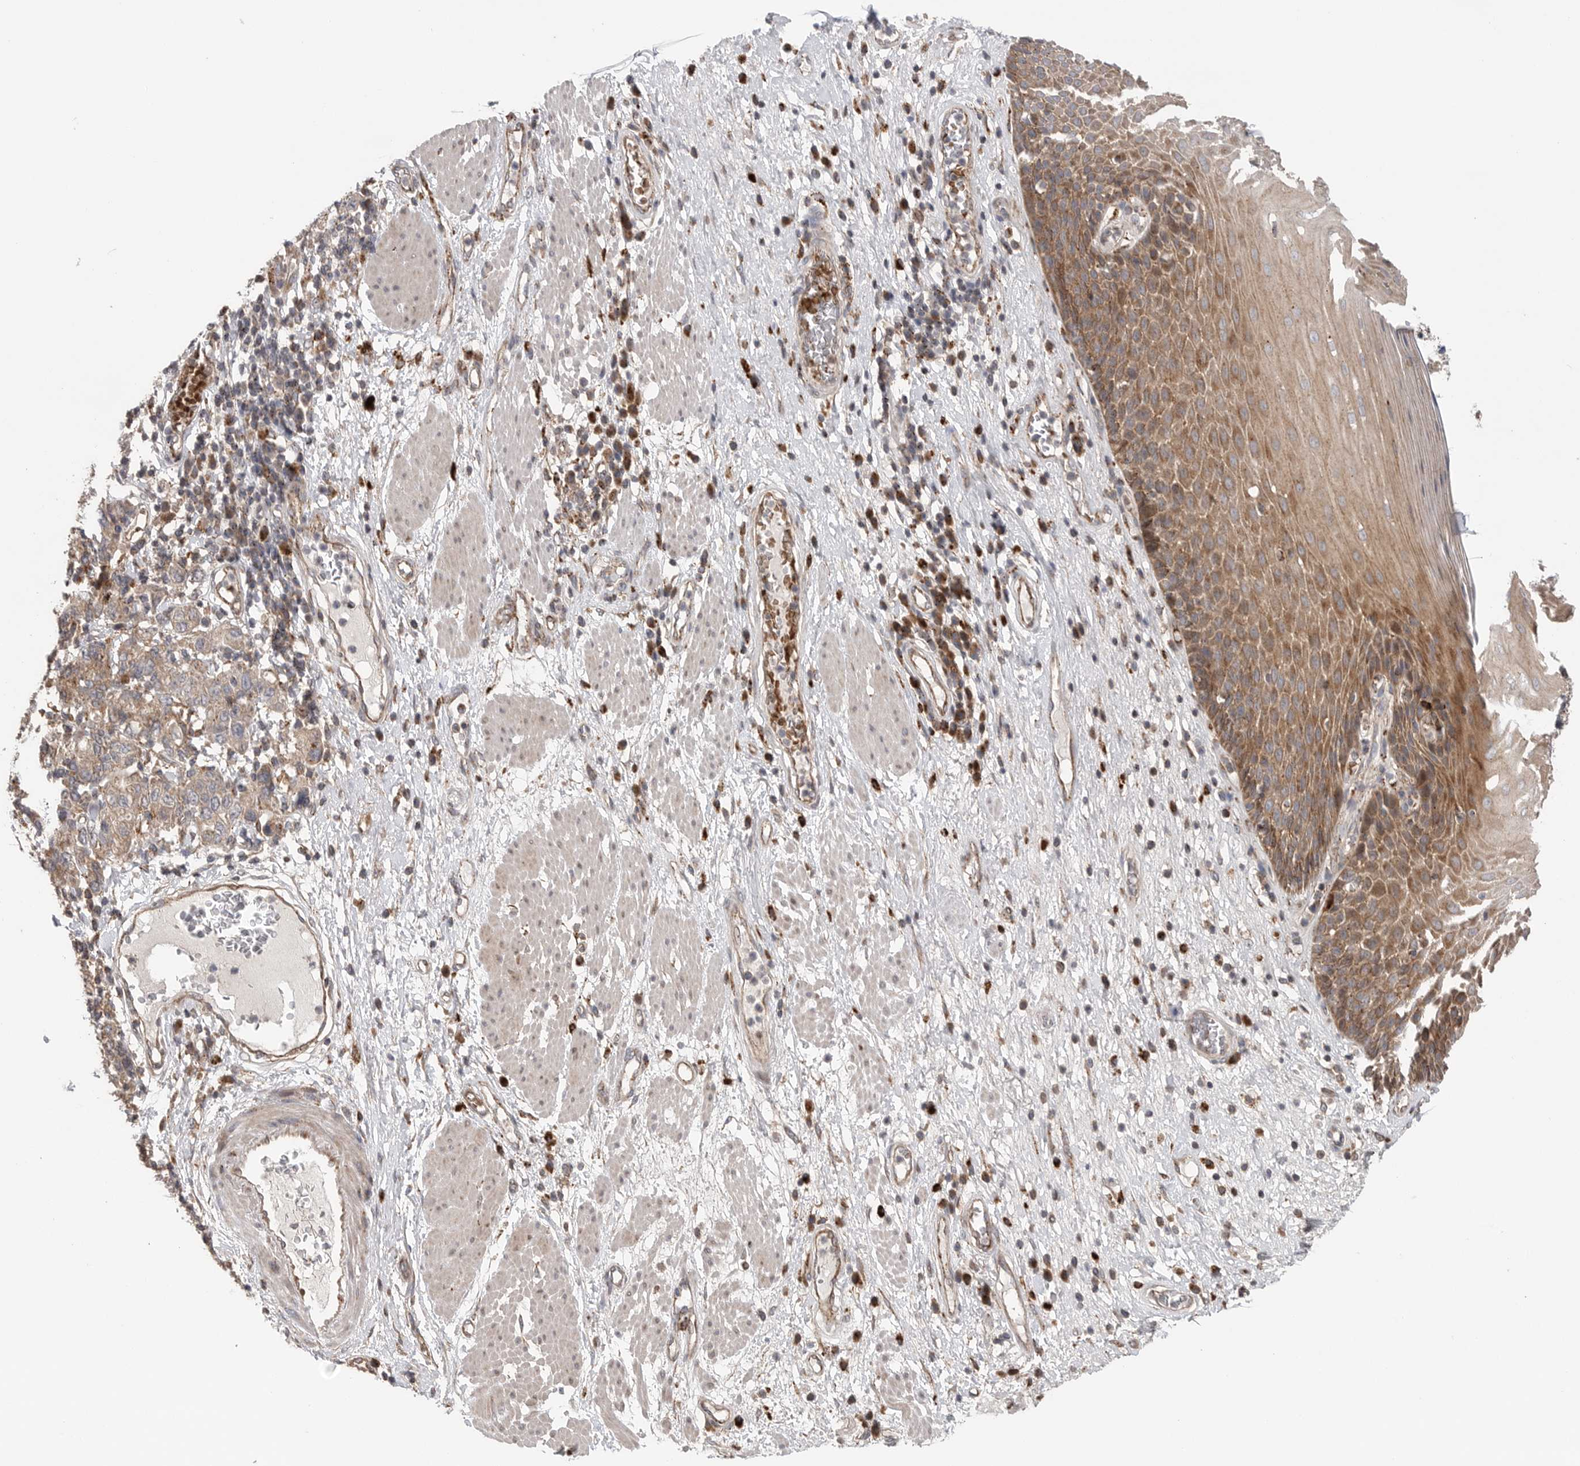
{"staining": {"intensity": "moderate", "quantity": ">75%", "location": "cytoplasmic/membranous"}, "tissue": "esophagus", "cell_type": "Squamous epithelial cells", "image_type": "normal", "snomed": [{"axis": "morphology", "description": "Normal tissue, NOS"}, {"axis": "morphology", "description": "Adenocarcinoma, NOS"}, {"axis": "topography", "description": "Esophagus"}], "caption": "This is a photomicrograph of IHC staining of unremarkable esophagus, which shows moderate staining in the cytoplasmic/membranous of squamous epithelial cells.", "gene": "GALNS", "patient": {"sex": "male", "age": 62}}